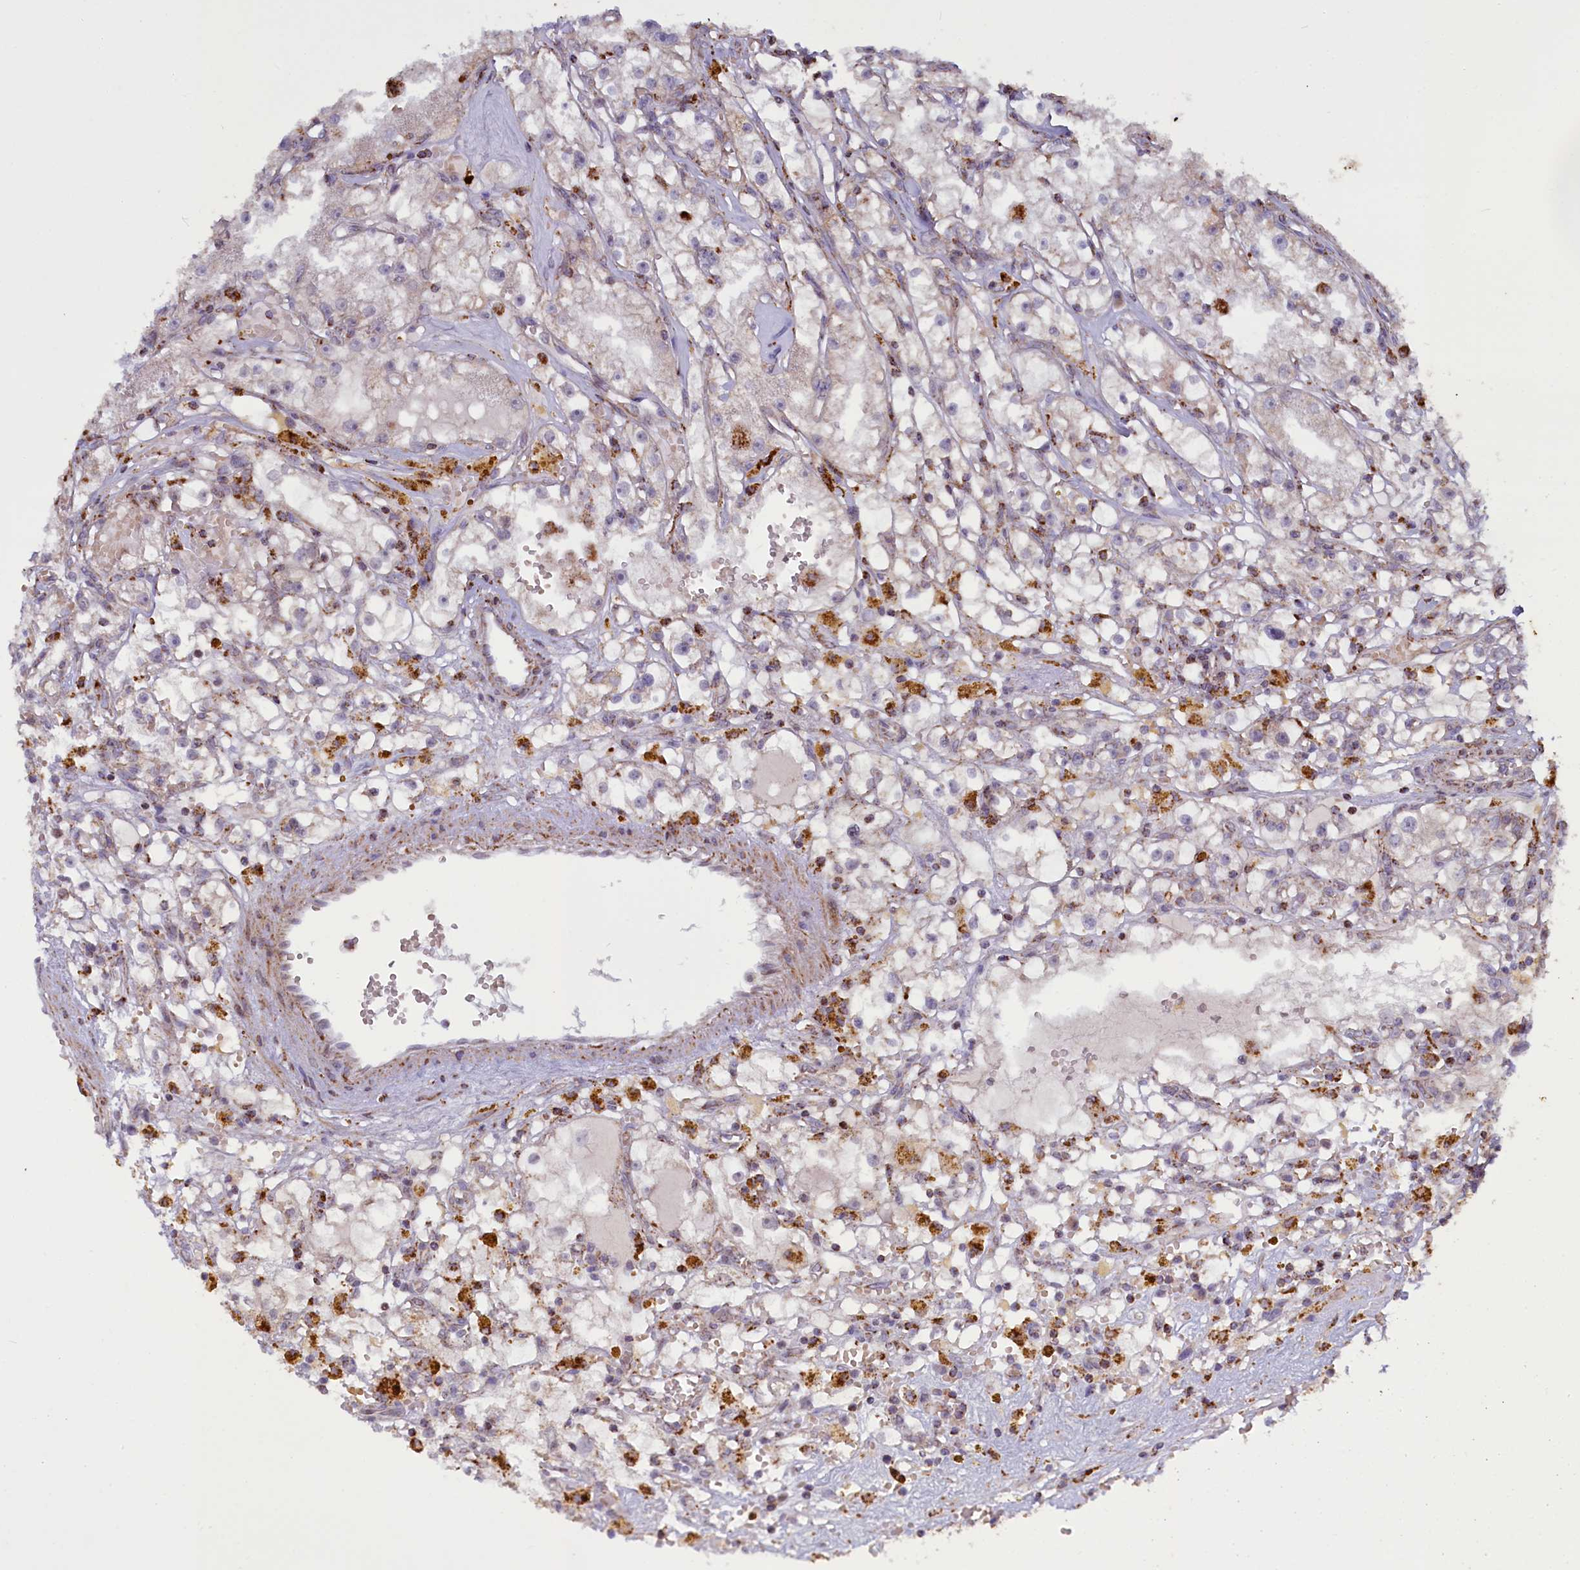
{"staining": {"intensity": "negative", "quantity": "none", "location": "none"}, "tissue": "renal cancer", "cell_type": "Tumor cells", "image_type": "cancer", "snomed": [{"axis": "morphology", "description": "Adenocarcinoma, NOS"}, {"axis": "topography", "description": "Kidney"}], "caption": "The immunohistochemistry image has no significant positivity in tumor cells of renal cancer tissue.", "gene": "DYNC2H1", "patient": {"sex": "male", "age": 56}}